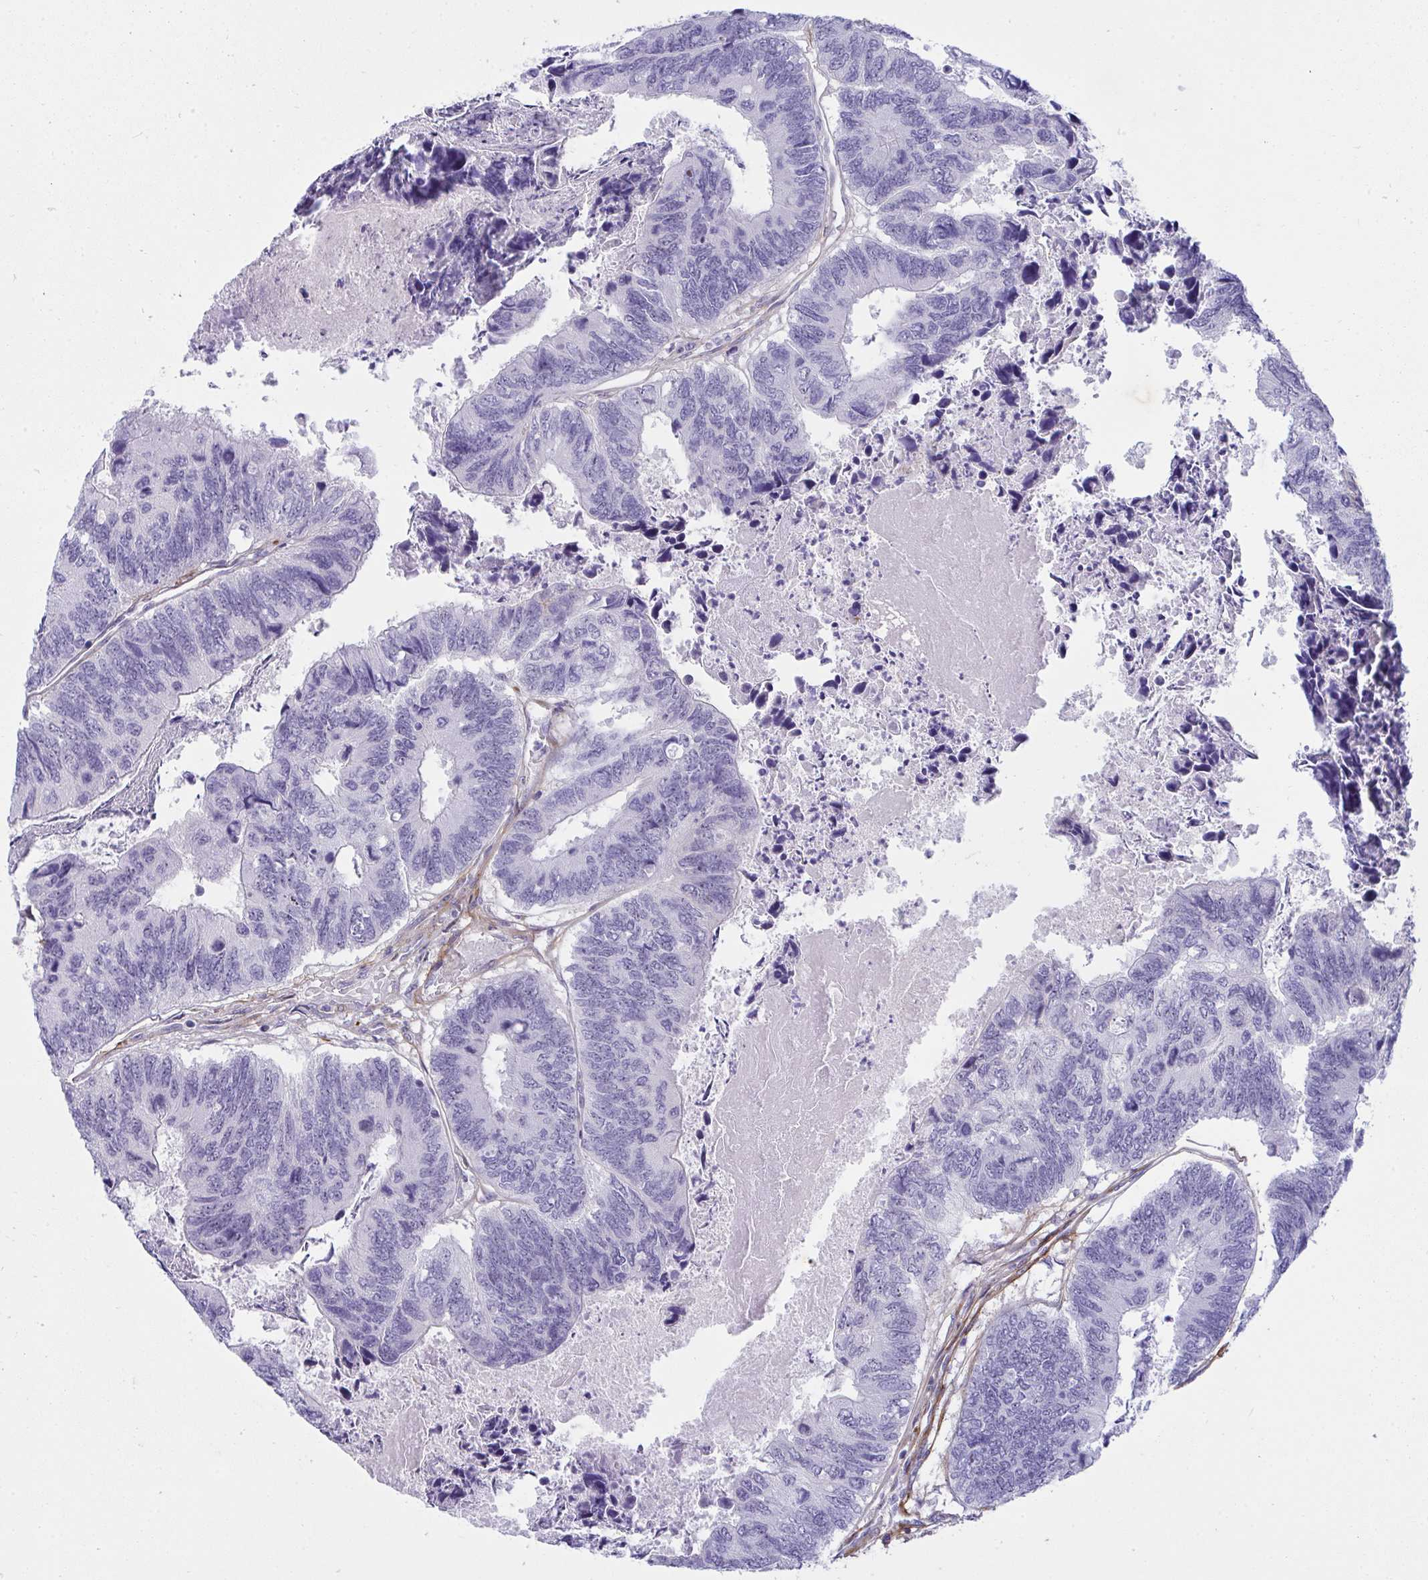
{"staining": {"intensity": "negative", "quantity": "none", "location": "none"}, "tissue": "colorectal cancer", "cell_type": "Tumor cells", "image_type": "cancer", "snomed": [{"axis": "morphology", "description": "Adenocarcinoma, NOS"}, {"axis": "topography", "description": "Colon"}], "caption": "Human colorectal adenocarcinoma stained for a protein using immunohistochemistry (IHC) shows no positivity in tumor cells.", "gene": "LHFPL6", "patient": {"sex": "female", "age": 67}}